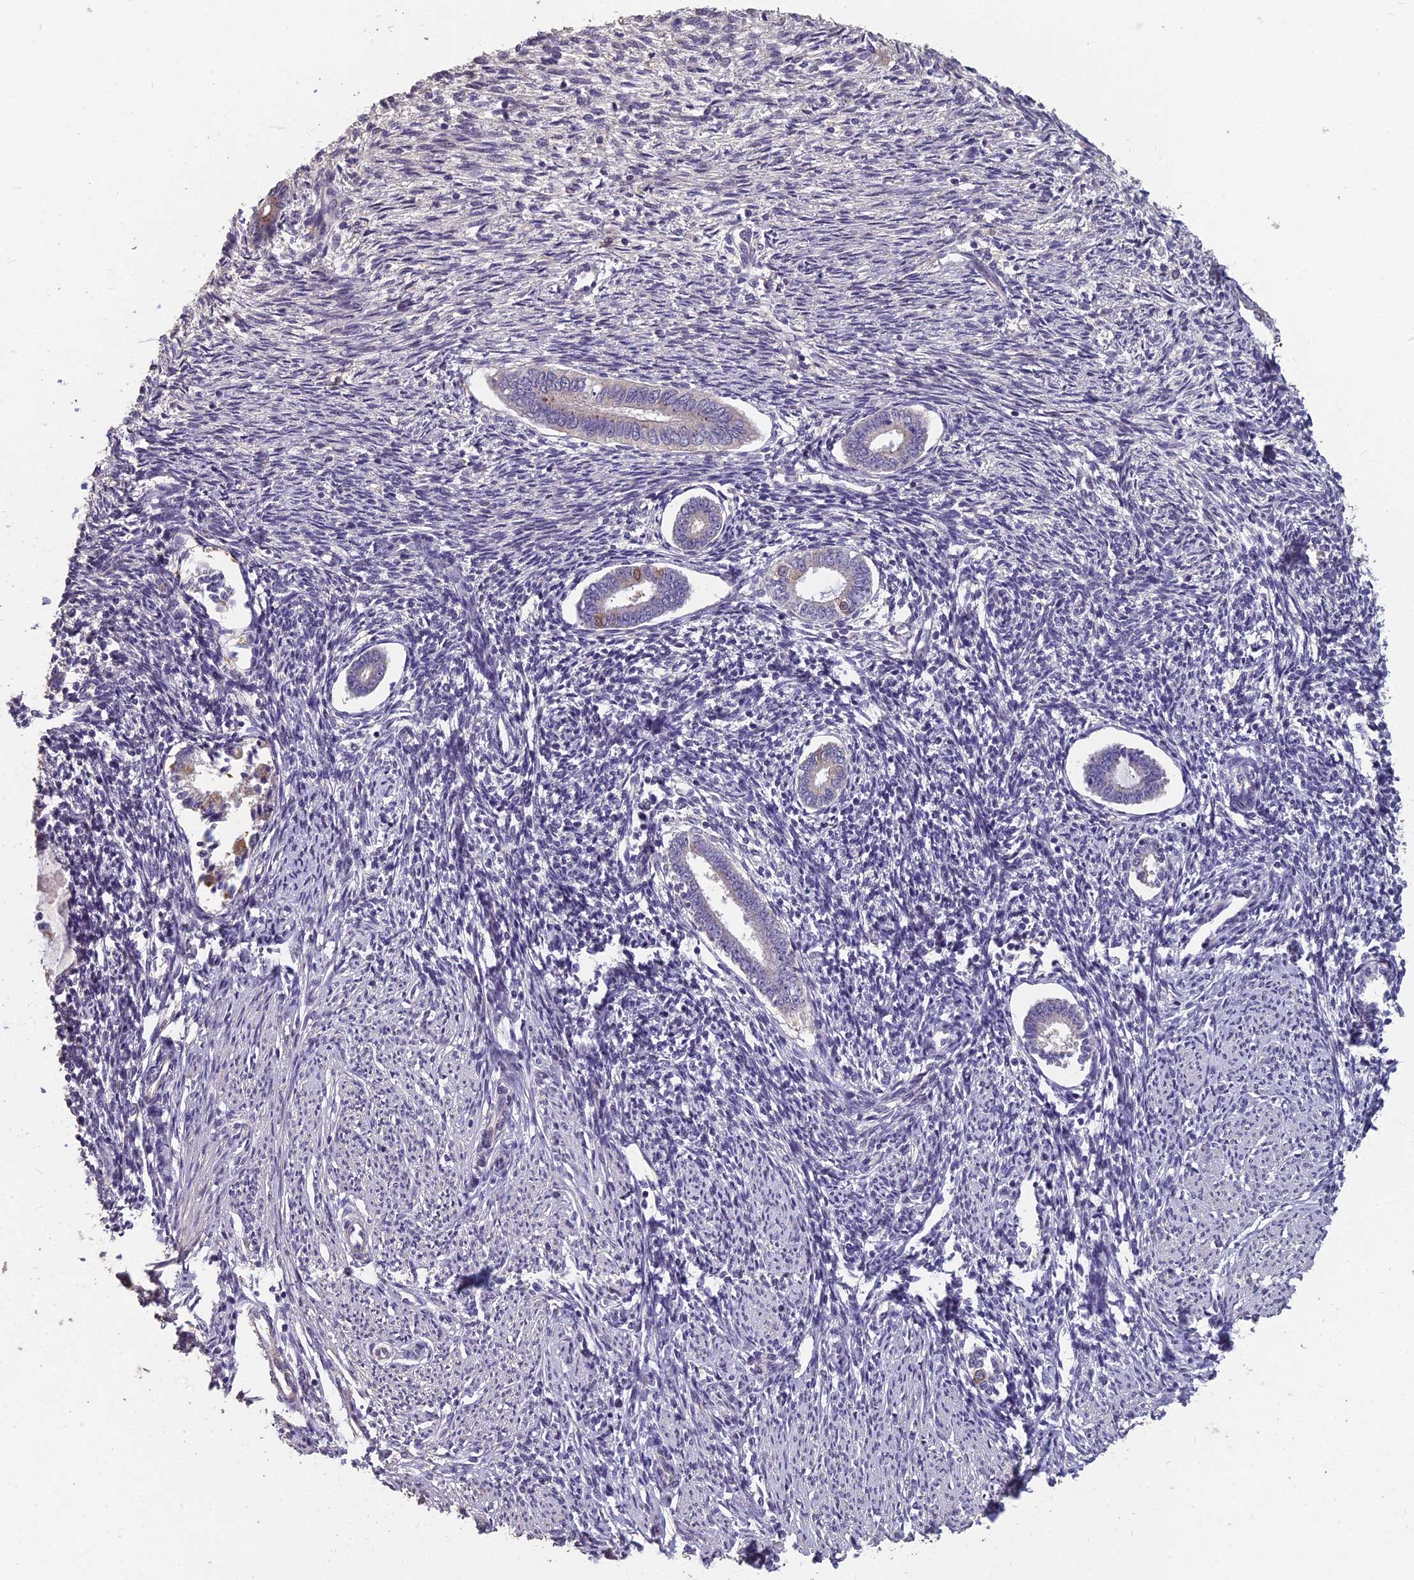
{"staining": {"intensity": "negative", "quantity": "none", "location": "none"}, "tissue": "endometrium", "cell_type": "Cells in endometrial stroma", "image_type": "normal", "snomed": [{"axis": "morphology", "description": "Normal tissue, NOS"}, {"axis": "topography", "description": "Endometrium"}], "caption": "High power microscopy photomicrograph of an immunohistochemistry photomicrograph of normal endometrium, revealing no significant positivity in cells in endometrial stroma.", "gene": "CEACAM16", "patient": {"sex": "female", "age": 56}}